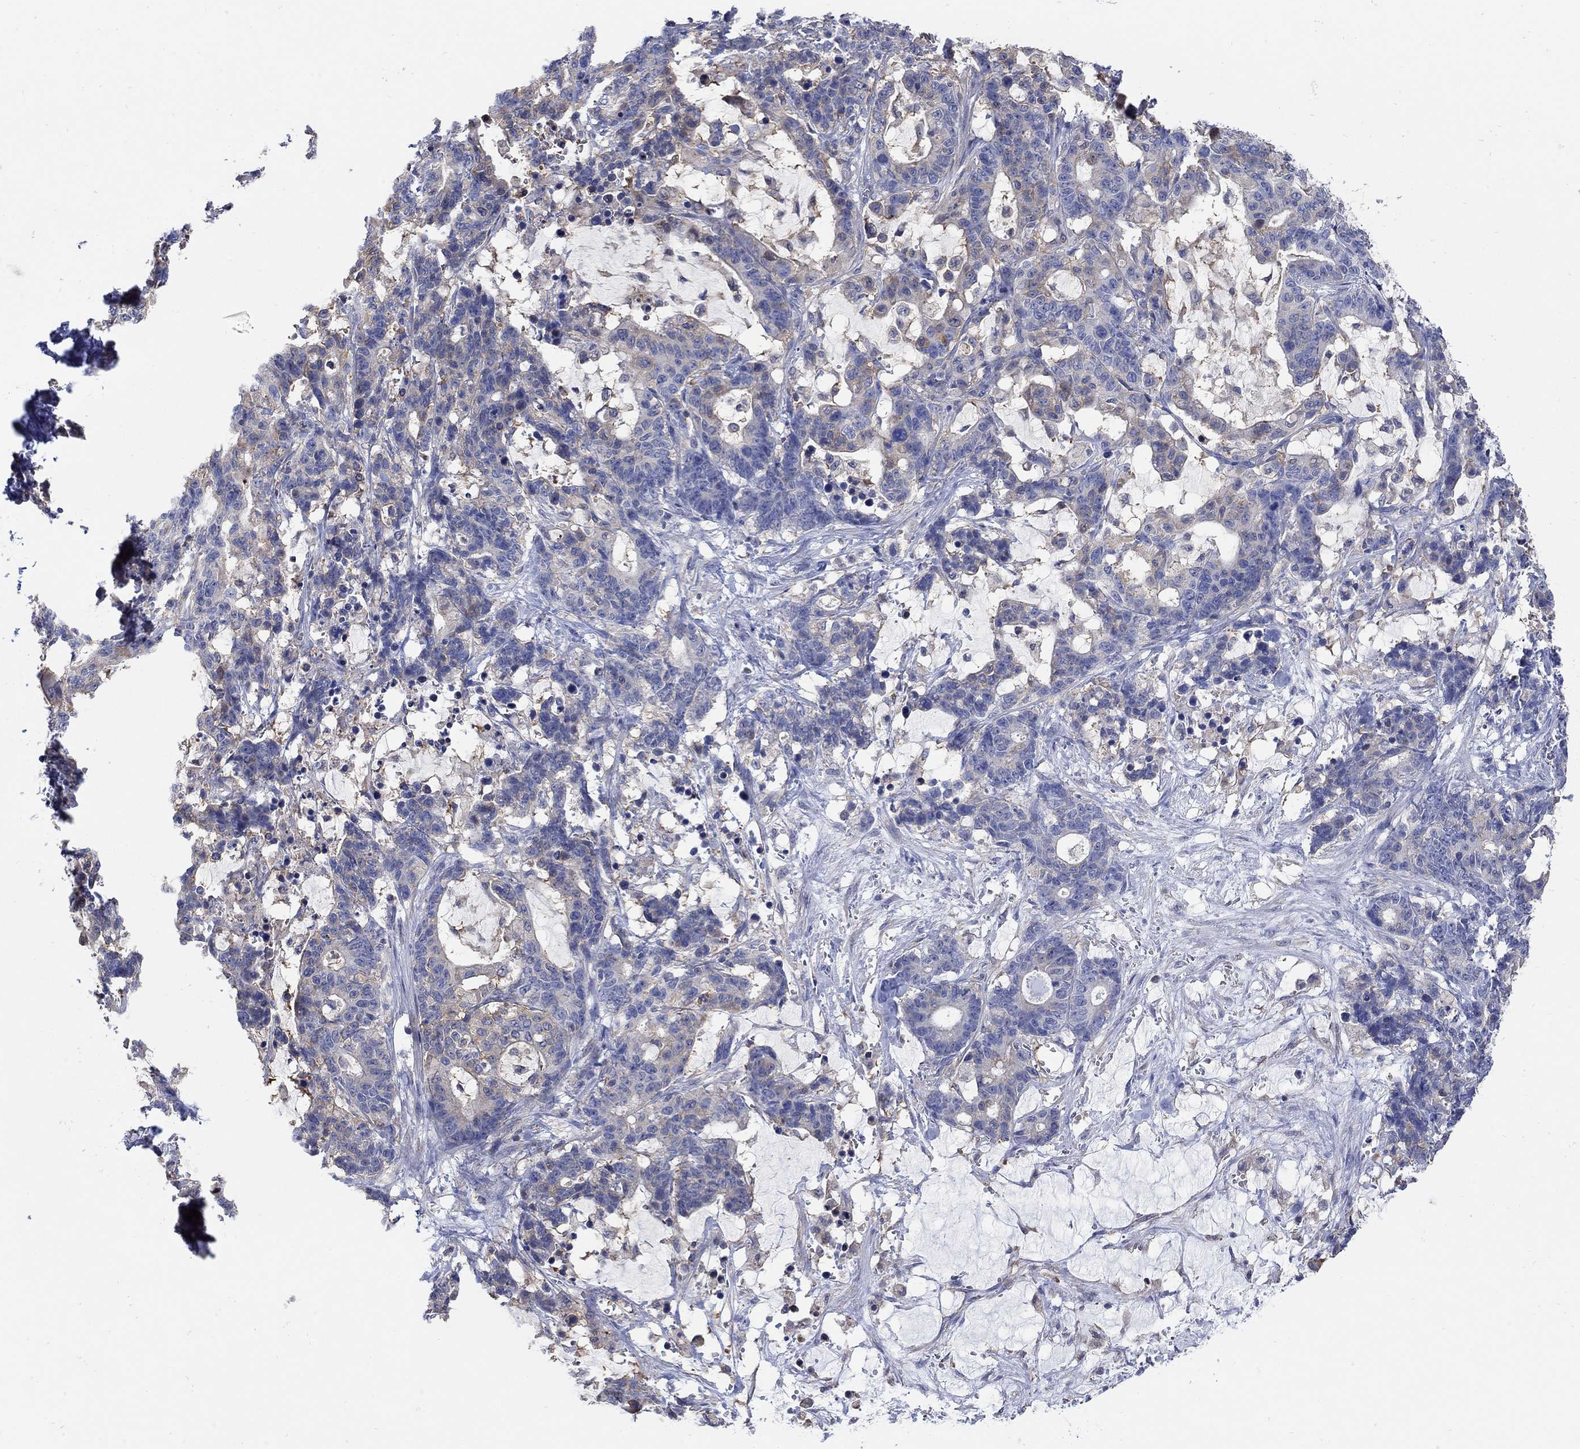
{"staining": {"intensity": "weak", "quantity": "<25%", "location": "cytoplasmic/membranous"}, "tissue": "stomach cancer", "cell_type": "Tumor cells", "image_type": "cancer", "snomed": [{"axis": "morphology", "description": "Normal tissue, NOS"}, {"axis": "morphology", "description": "Adenocarcinoma, NOS"}, {"axis": "topography", "description": "Stomach"}], "caption": "DAB (3,3'-diaminobenzidine) immunohistochemical staining of human stomach cancer (adenocarcinoma) demonstrates no significant staining in tumor cells.", "gene": "TEKT3", "patient": {"sex": "female", "age": 64}}